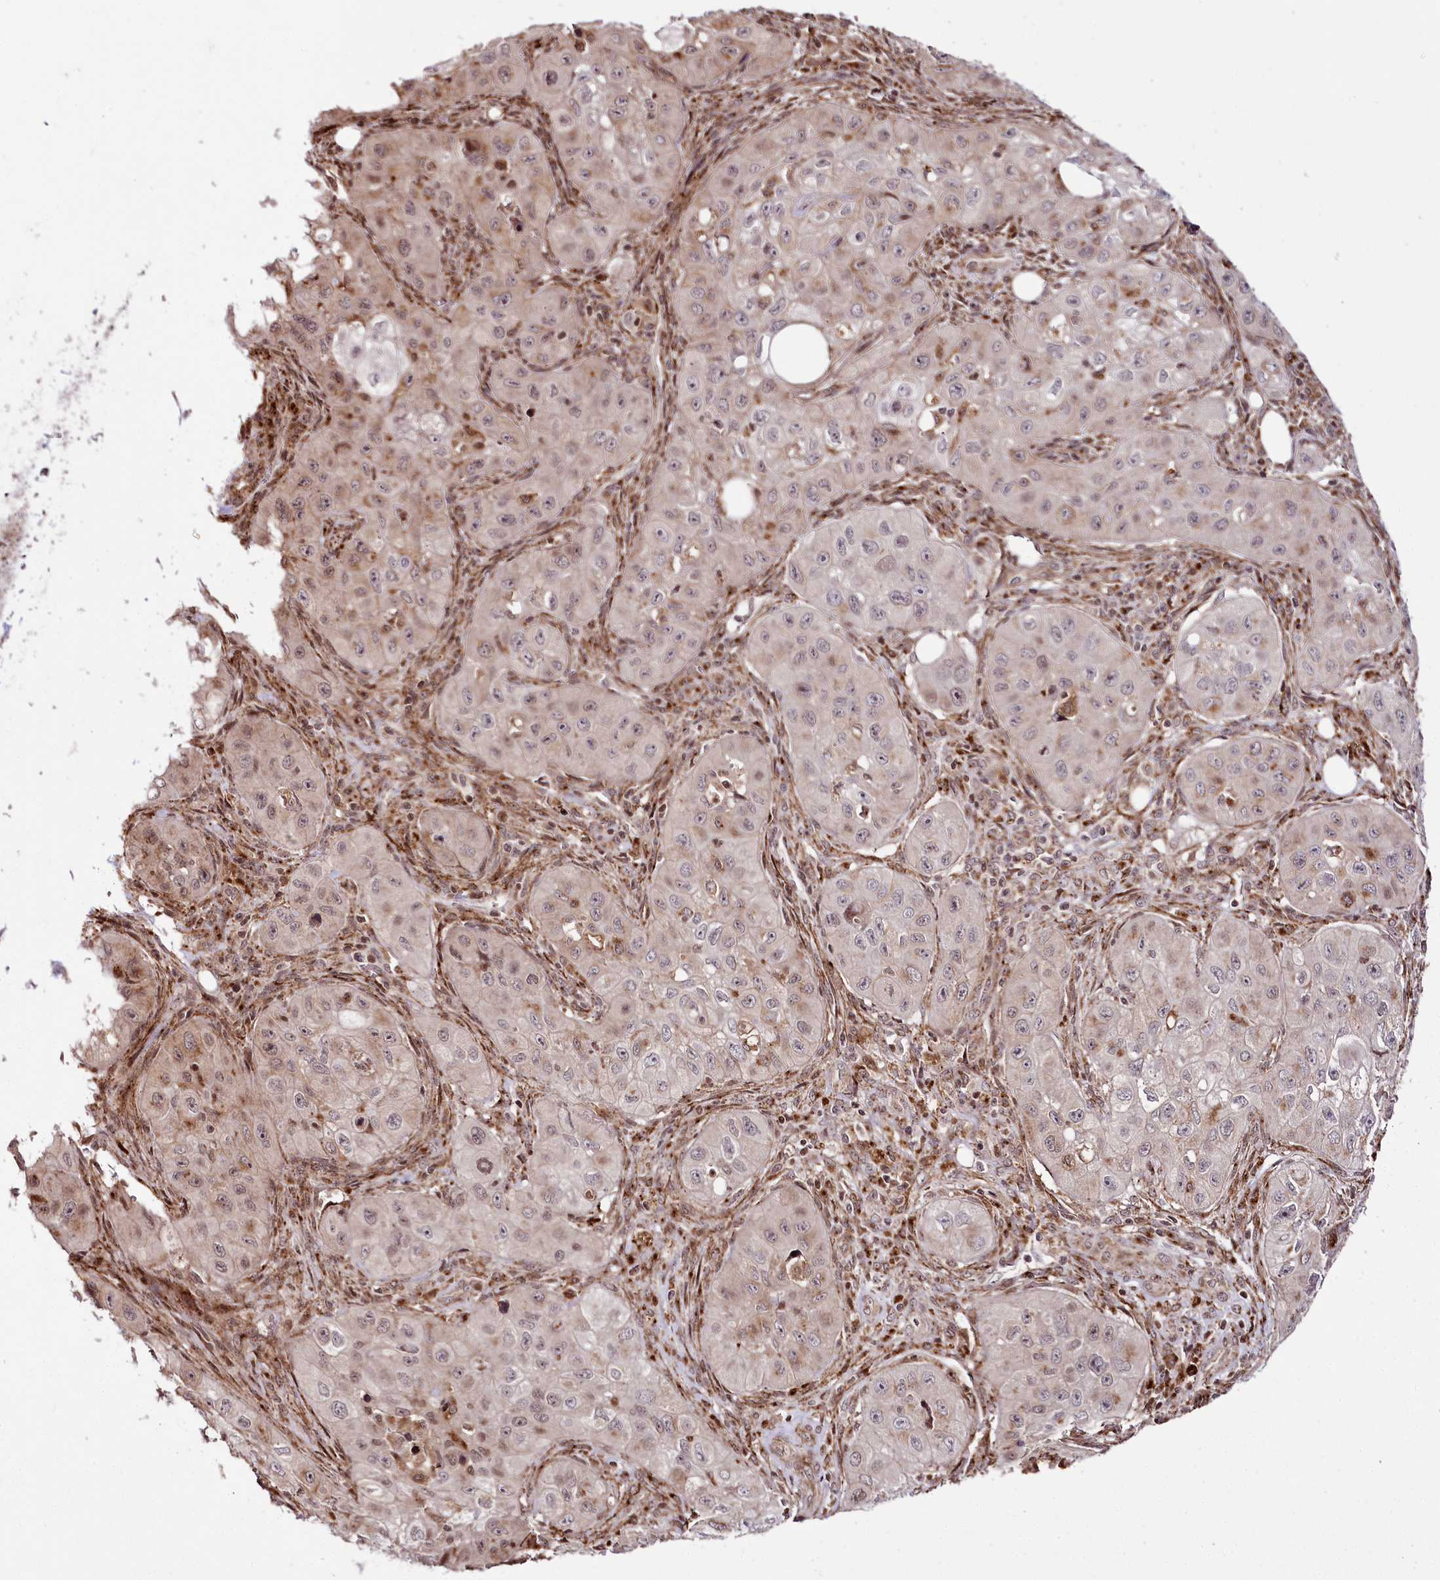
{"staining": {"intensity": "weak", "quantity": "<25%", "location": "cytoplasmic/membranous"}, "tissue": "skin cancer", "cell_type": "Tumor cells", "image_type": "cancer", "snomed": [{"axis": "morphology", "description": "Squamous cell carcinoma, NOS"}, {"axis": "topography", "description": "Skin"}, {"axis": "topography", "description": "Subcutis"}], "caption": "Immunohistochemical staining of skin squamous cell carcinoma exhibits no significant positivity in tumor cells.", "gene": "HOXC8", "patient": {"sex": "male", "age": 73}}